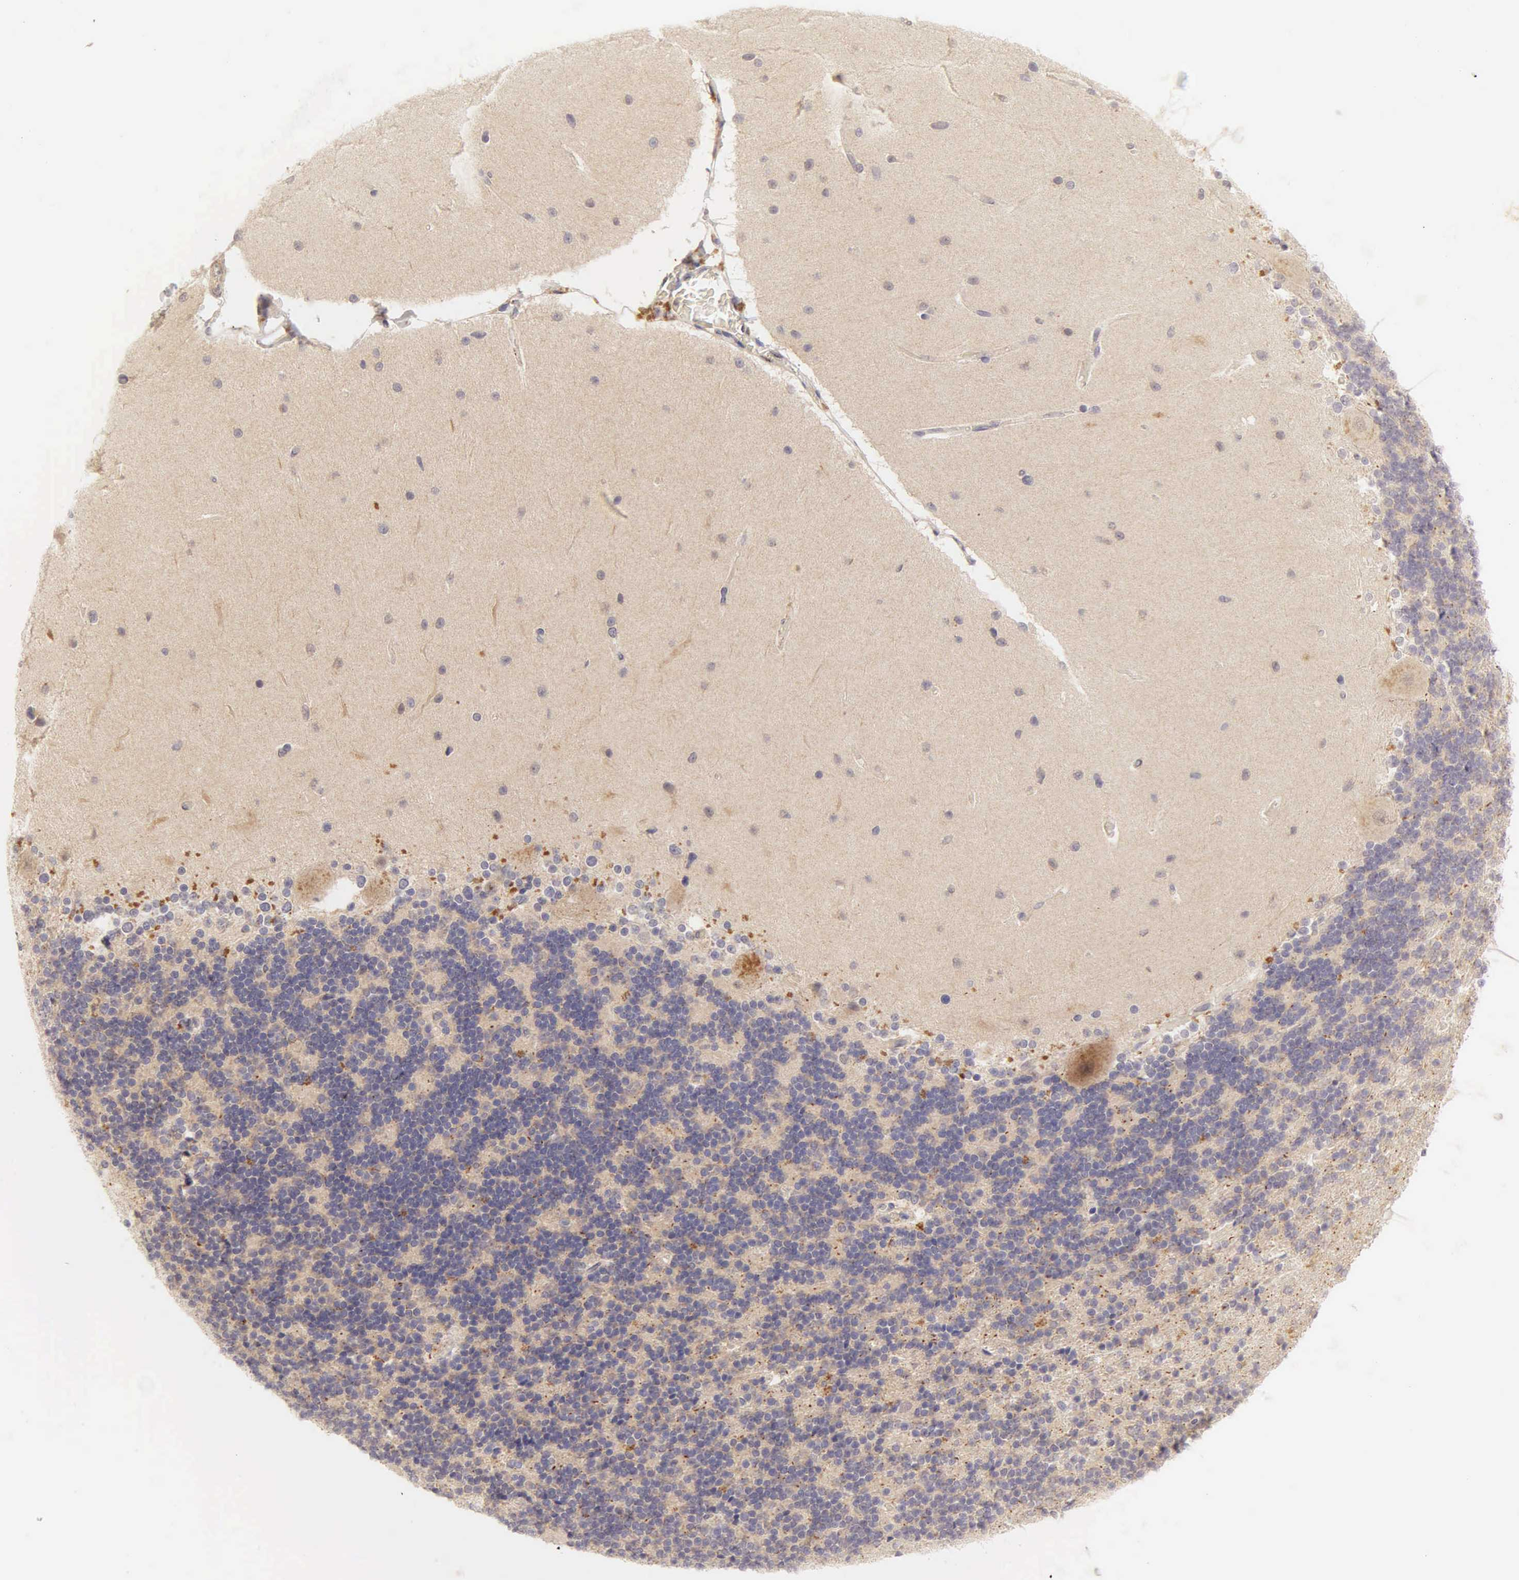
{"staining": {"intensity": "weak", "quantity": "25%-75%", "location": "cytoplasmic/membranous"}, "tissue": "cerebellum", "cell_type": "Cells in granular layer", "image_type": "normal", "snomed": [{"axis": "morphology", "description": "Normal tissue, NOS"}, {"axis": "topography", "description": "Cerebellum"}], "caption": "Immunohistochemistry (DAB) staining of benign cerebellum reveals weak cytoplasmic/membranous protein positivity in approximately 25%-75% of cells in granular layer.", "gene": "CD1A", "patient": {"sex": "female", "age": 54}}